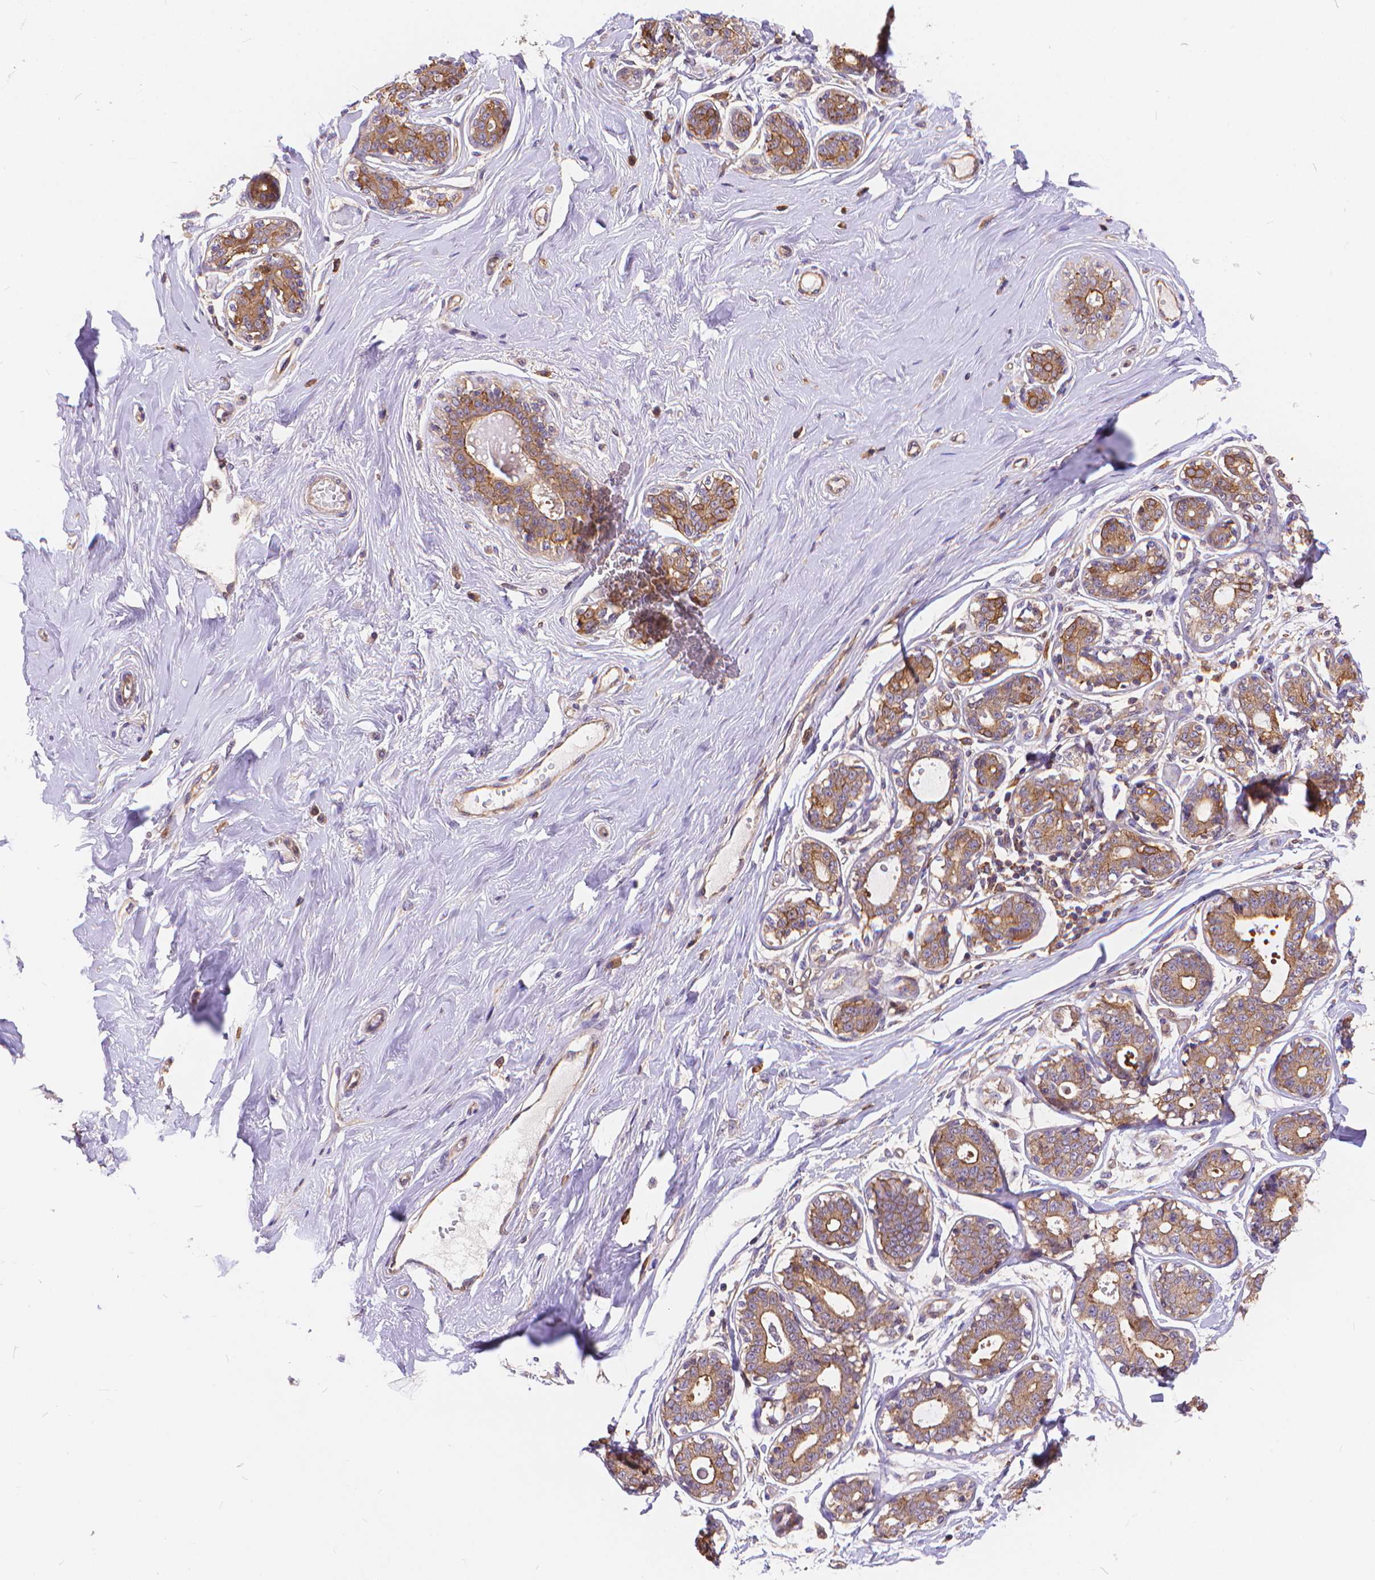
{"staining": {"intensity": "weak", "quantity": ">75%", "location": "cytoplasmic/membranous"}, "tissue": "breast", "cell_type": "Adipocytes", "image_type": "normal", "snomed": [{"axis": "morphology", "description": "Normal tissue, NOS"}, {"axis": "topography", "description": "Skin"}, {"axis": "topography", "description": "Breast"}], "caption": "Immunohistochemical staining of unremarkable human breast reveals low levels of weak cytoplasmic/membranous expression in approximately >75% of adipocytes.", "gene": "ARAP1", "patient": {"sex": "female", "age": 43}}